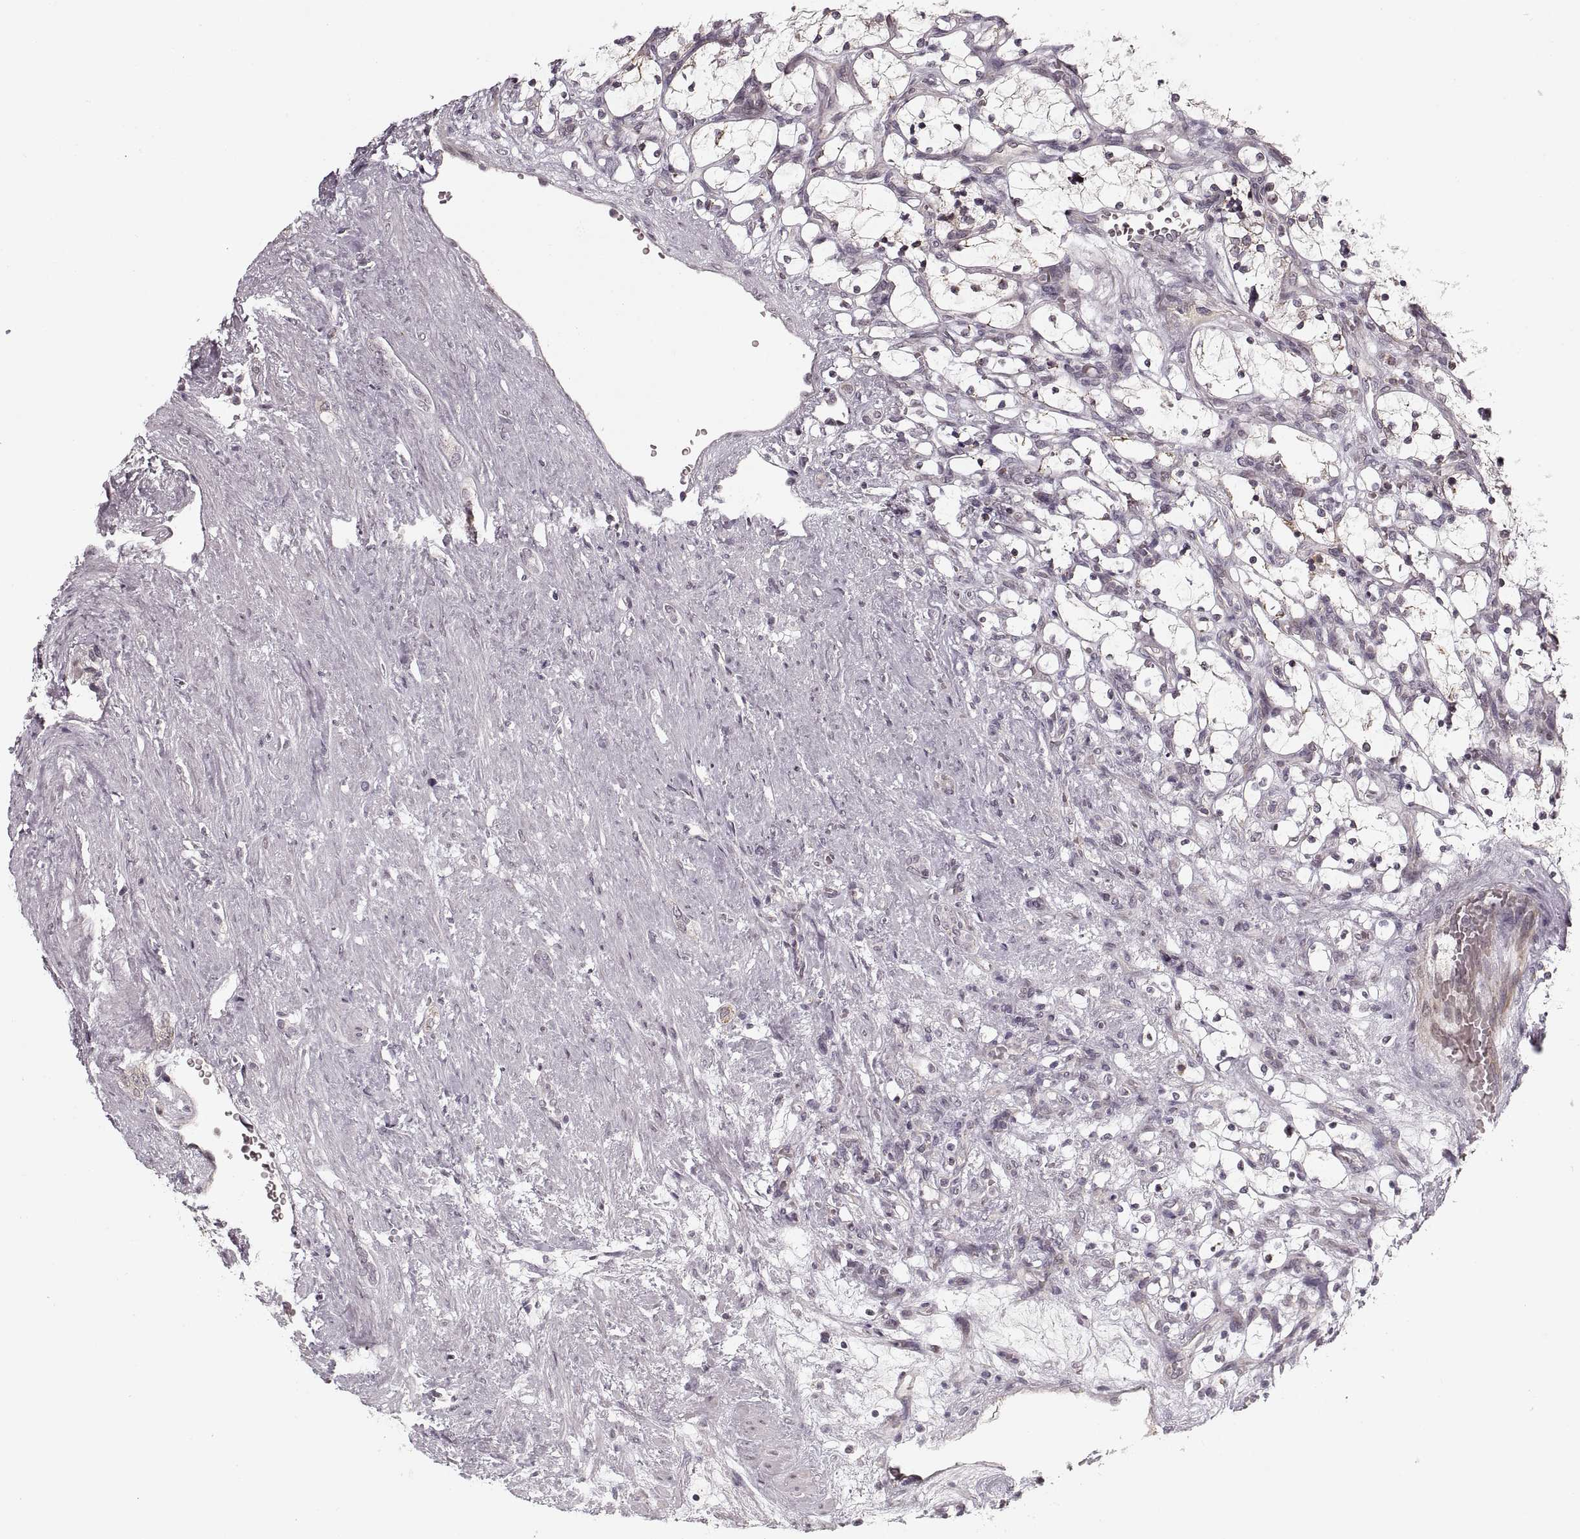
{"staining": {"intensity": "negative", "quantity": "none", "location": "none"}, "tissue": "renal cancer", "cell_type": "Tumor cells", "image_type": "cancer", "snomed": [{"axis": "morphology", "description": "Adenocarcinoma, NOS"}, {"axis": "topography", "description": "Kidney"}], "caption": "This photomicrograph is of renal cancer stained with IHC to label a protein in brown with the nuclei are counter-stained blue. There is no staining in tumor cells.", "gene": "ASIC3", "patient": {"sex": "female", "age": 69}}